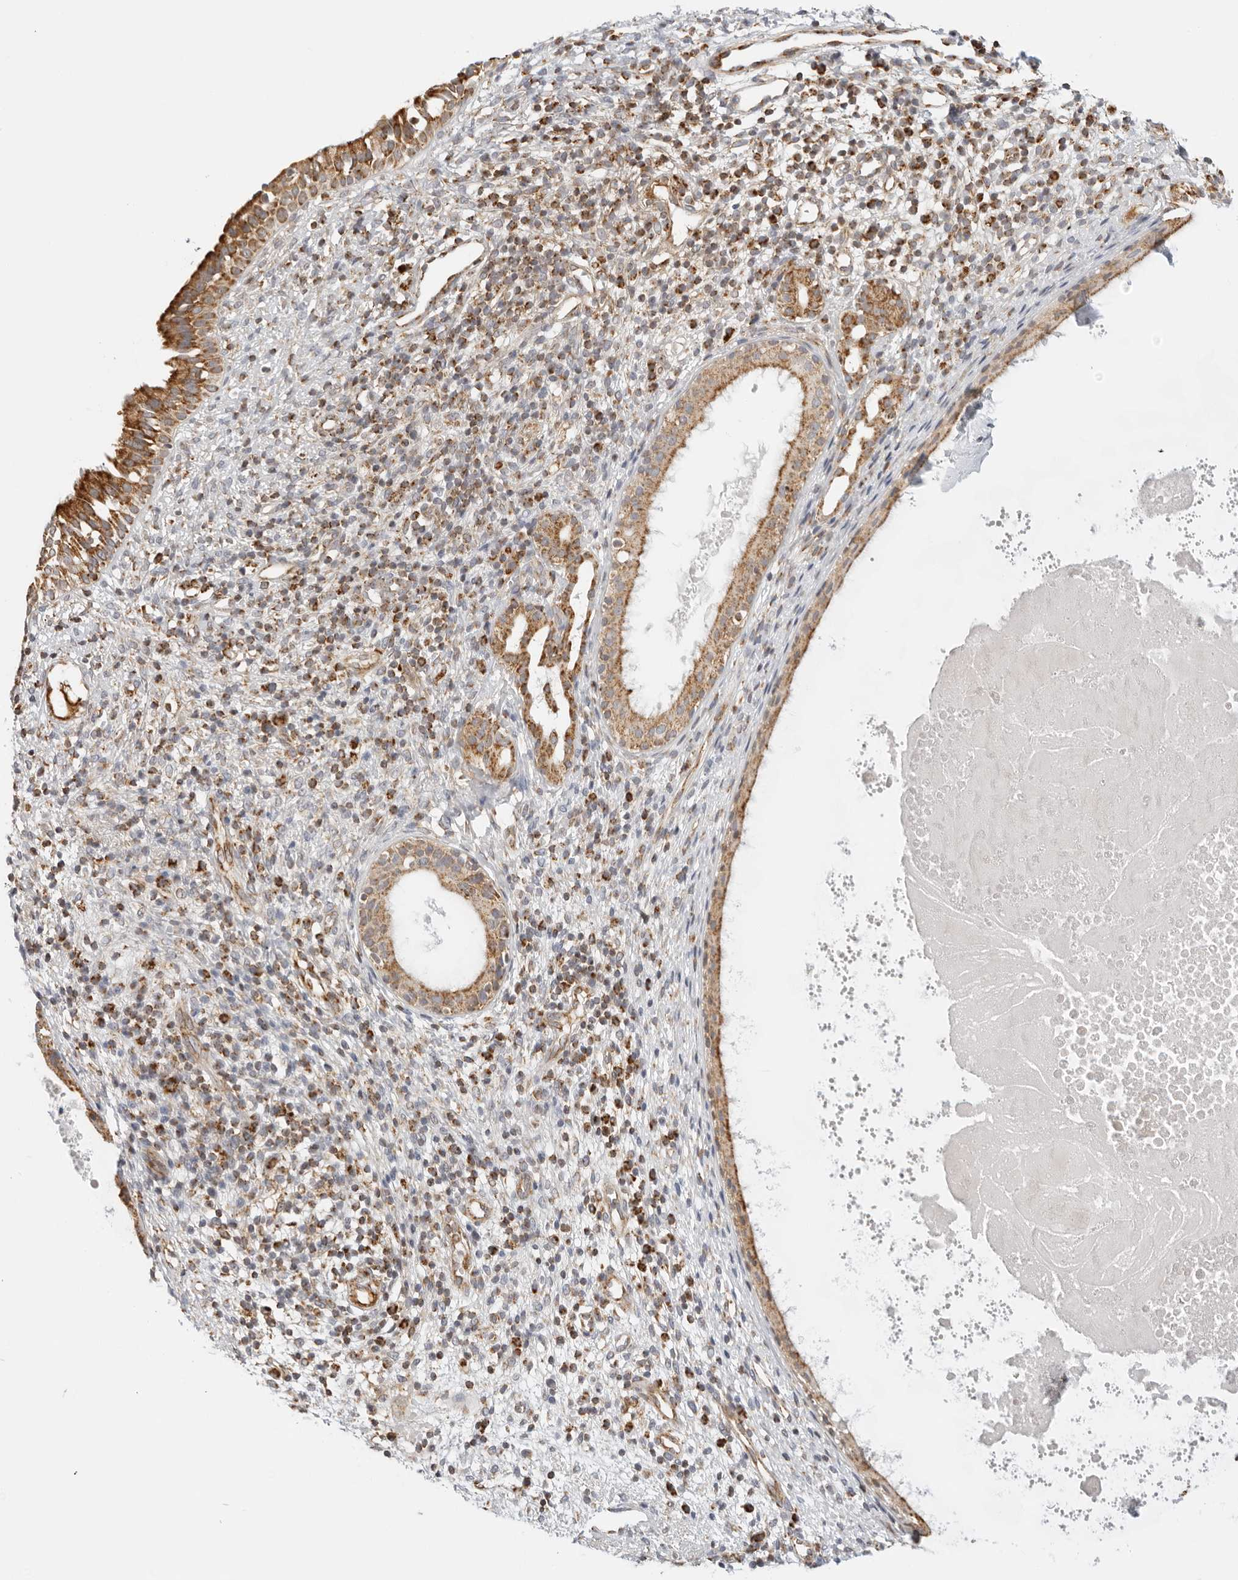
{"staining": {"intensity": "strong", "quantity": ">75%", "location": "cytoplasmic/membranous"}, "tissue": "nasopharynx", "cell_type": "Respiratory epithelial cells", "image_type": "normal", "snomed": [{"axis": "morphology", "description": "Normal tissue, NOS"}, {"axis": "topography", "description": "Nasopharynx"}], "caption": "Protein staining of benign nasopharynx shows strong cytoplasmic/membranous staining in approximately >75% of respiratory epithelial cells. (DAB IHC, brown staining for protein, blue staining for nuclei).", "gene": "RC3H1", "patient": {"sex": "male", "age": 22}}